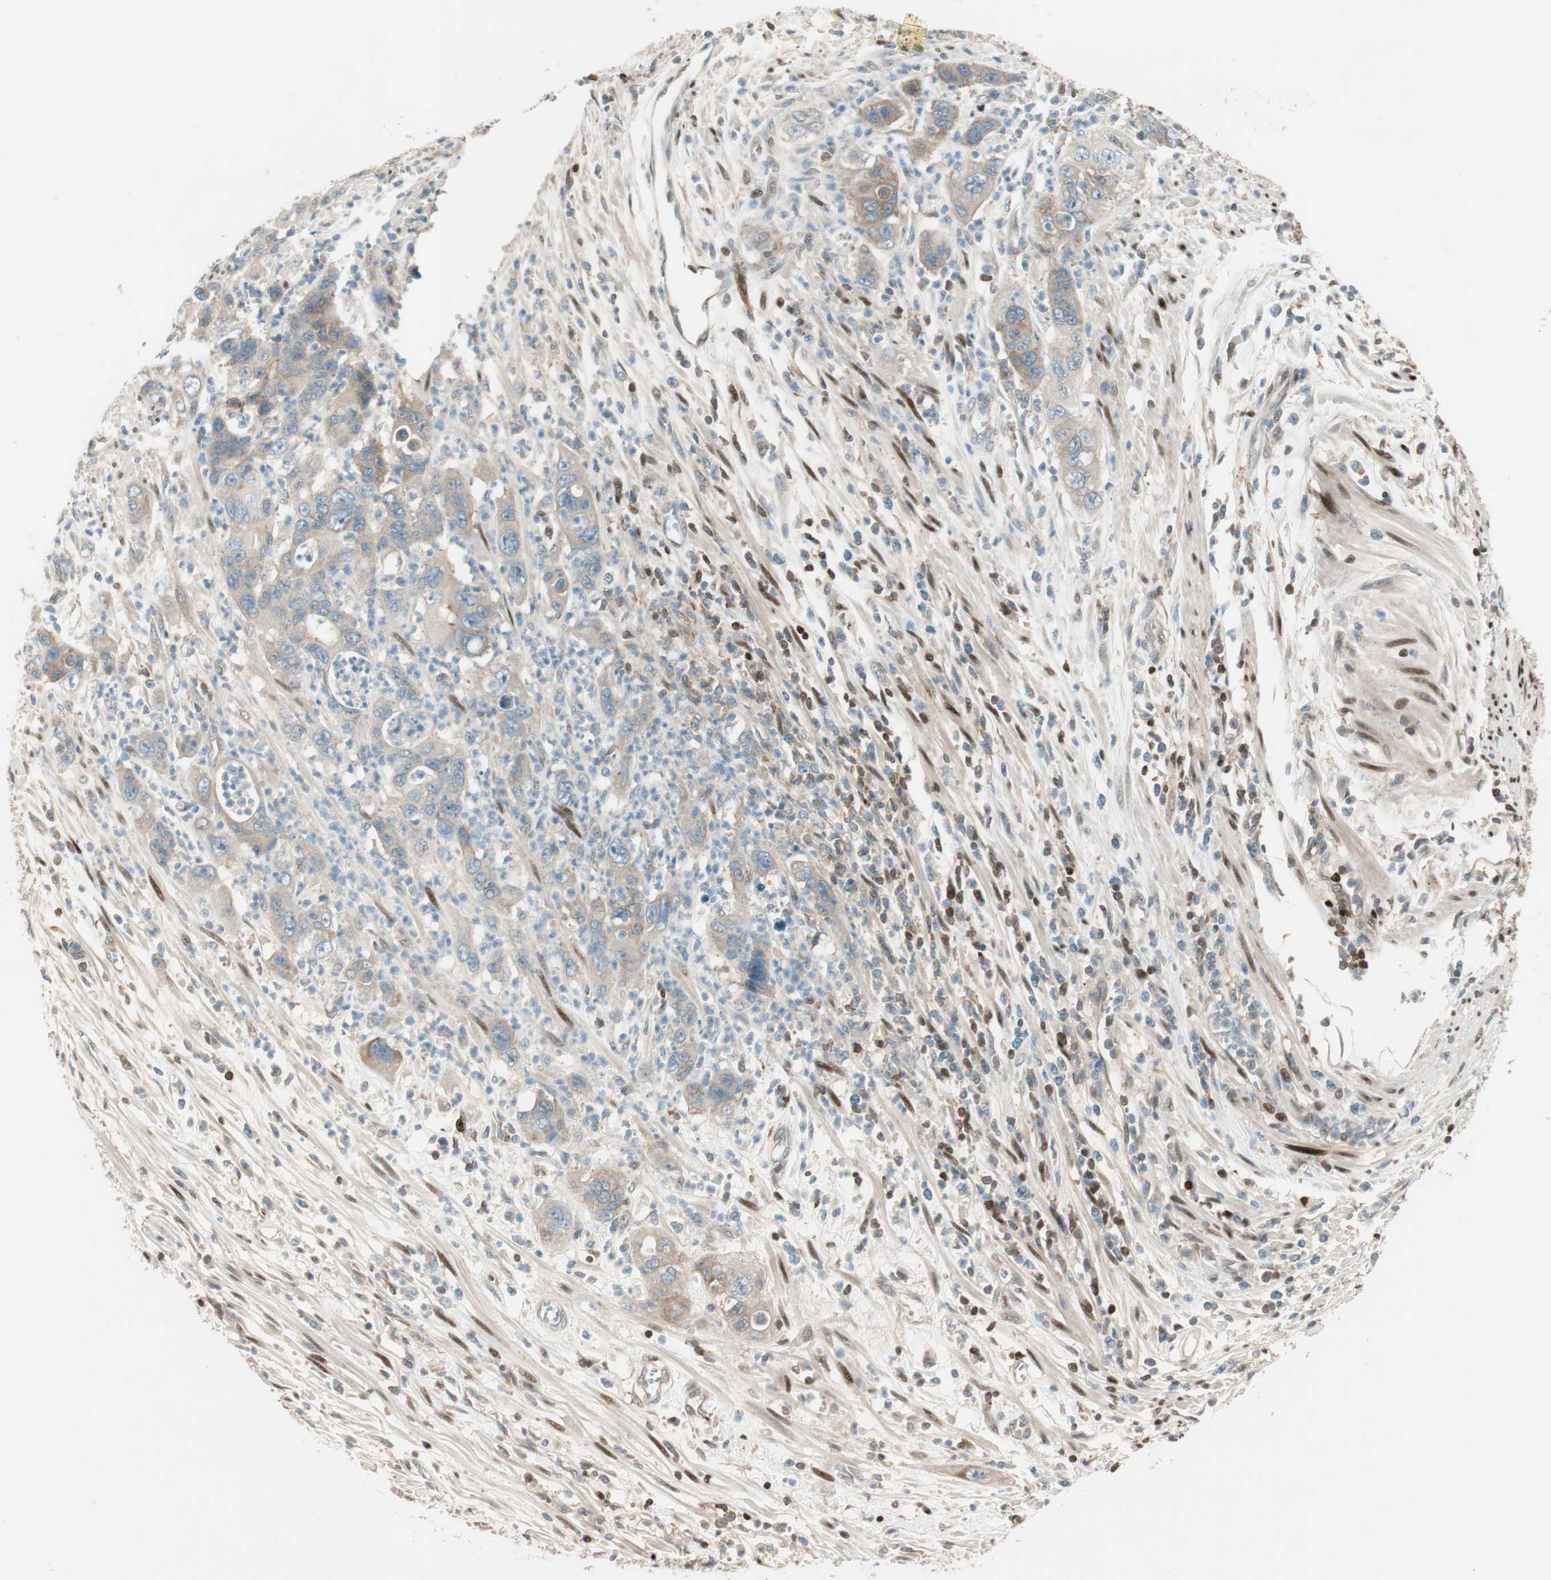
{"staining": {"intensity": "moderate", "quantity": ">75%", "location": "cytoplasmic/membranous"}, "tissue": "pancreatic cancer", "cell_type": "Tumor cells", "image_type": "cancer", "snomed": [{"axis": "morphology", "description": "Adenocarcinoma, NOS"}, {"axis": "topography", "description": "Pancreas"}], "caption": "Pancreatic adenocarcinoma stained with a brown dye demonstrates moderate cytoplasmic/membranous positive positivity in approximately >75% of tumor cells.", "gene": "BIN1", "patient": {"sex": "female", "age": 71}}